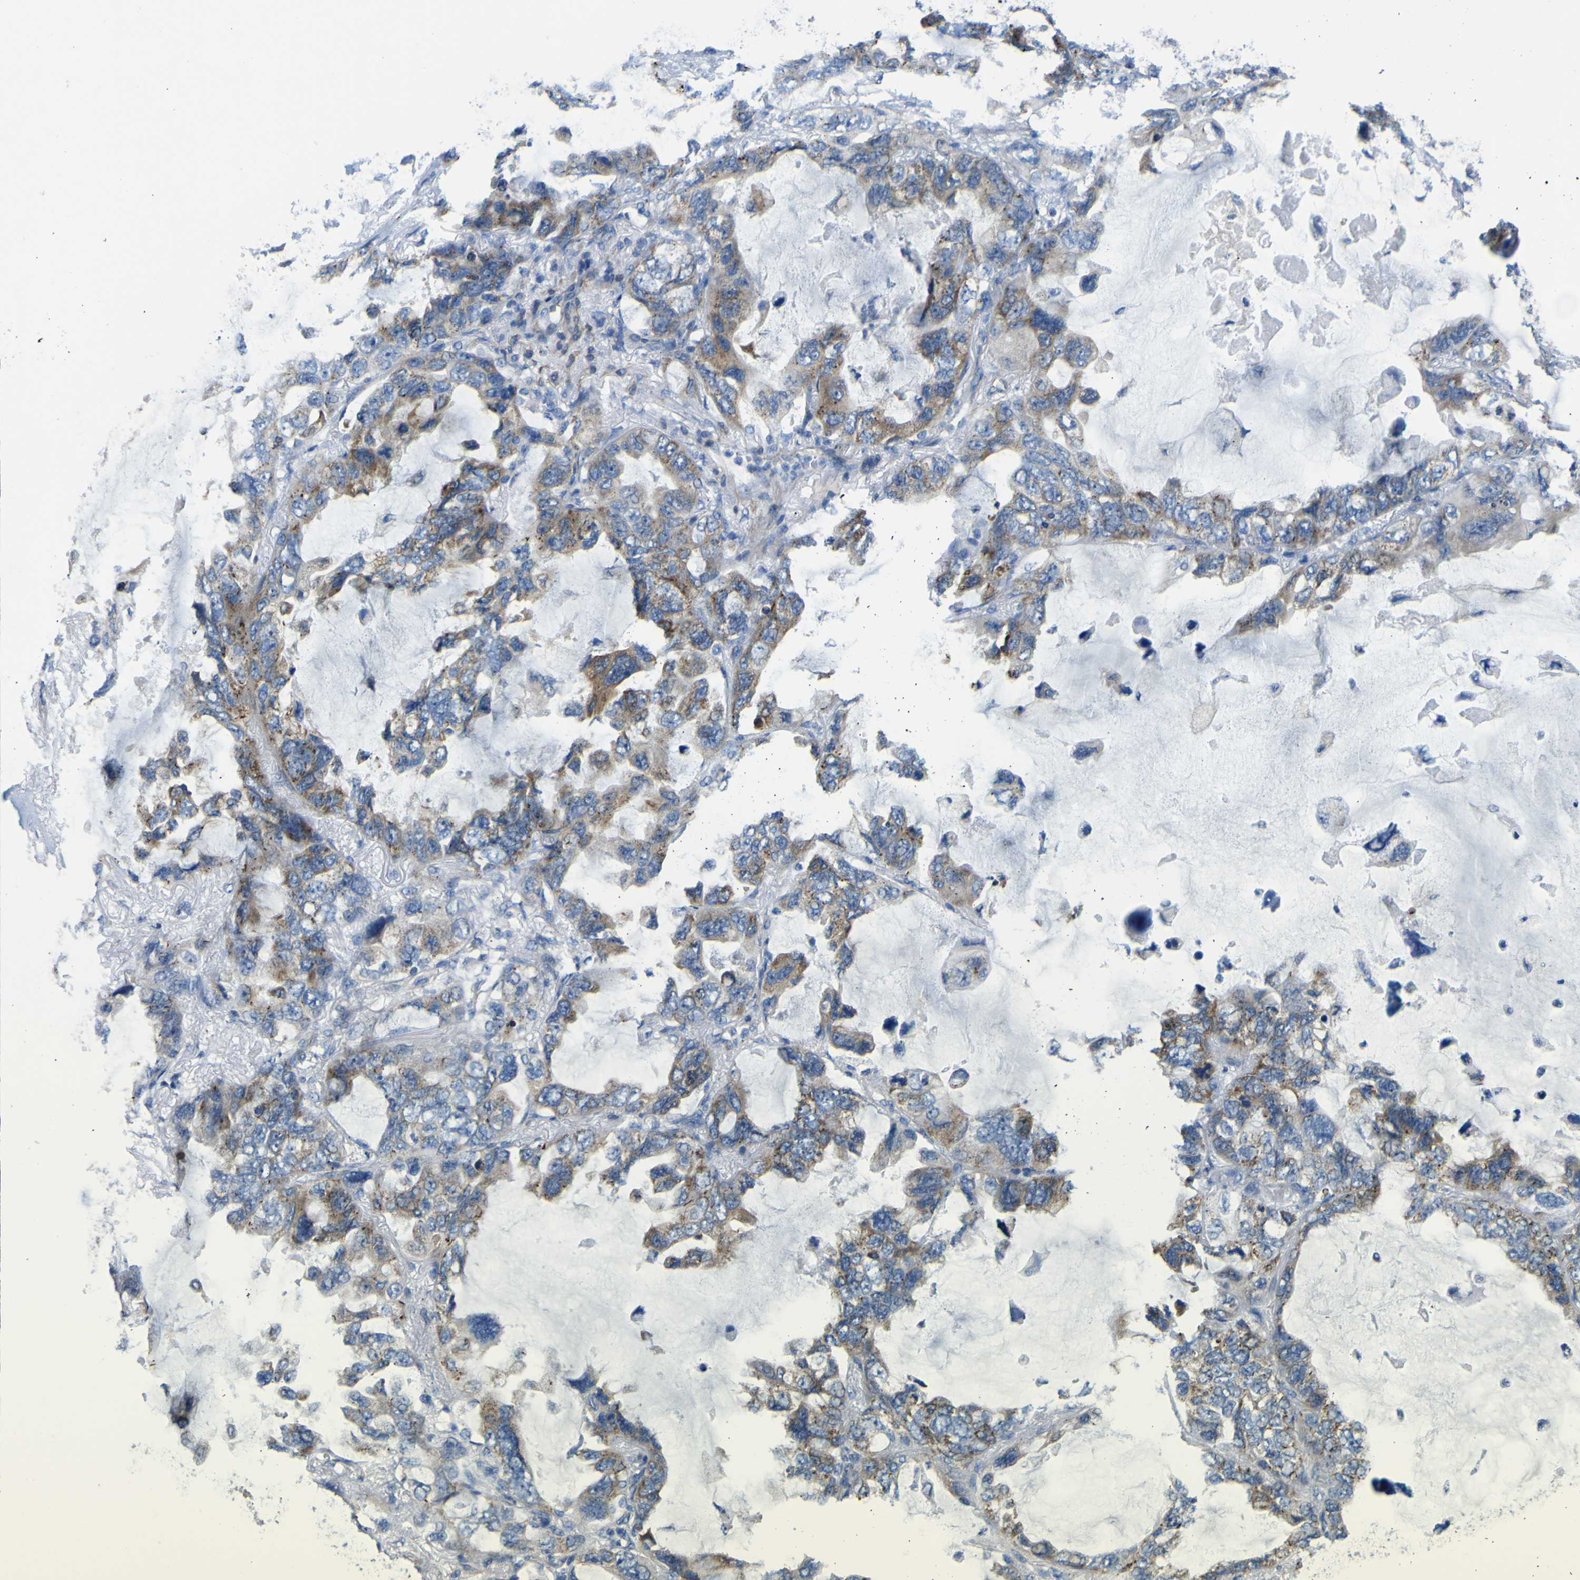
{"staining": {"intensity": "weak", "quantity": ">75%", "location": "cytoplasmic/membranous"}, "tissue": "lung cancer", "cell_type": "Tumor cells", "image_type": "cancer", "snomed": [{"axis": "morphology", "description": "Squamous cell carcinoma, NOS"}, {"axis": "topography", "description": "Lung"}], "caption": "Squamous cell carcinoma (lung) stained for a protein demonstrates weak cytoplasmic/membranous positivity in tumor cells. The staining is performed using DAB brown chromogen to label protein expression. The nuclei are counter-stained blue using hematoxylin.", "gene": "ALDH18A1", "patient": {"sex": "female", "age": 73}}